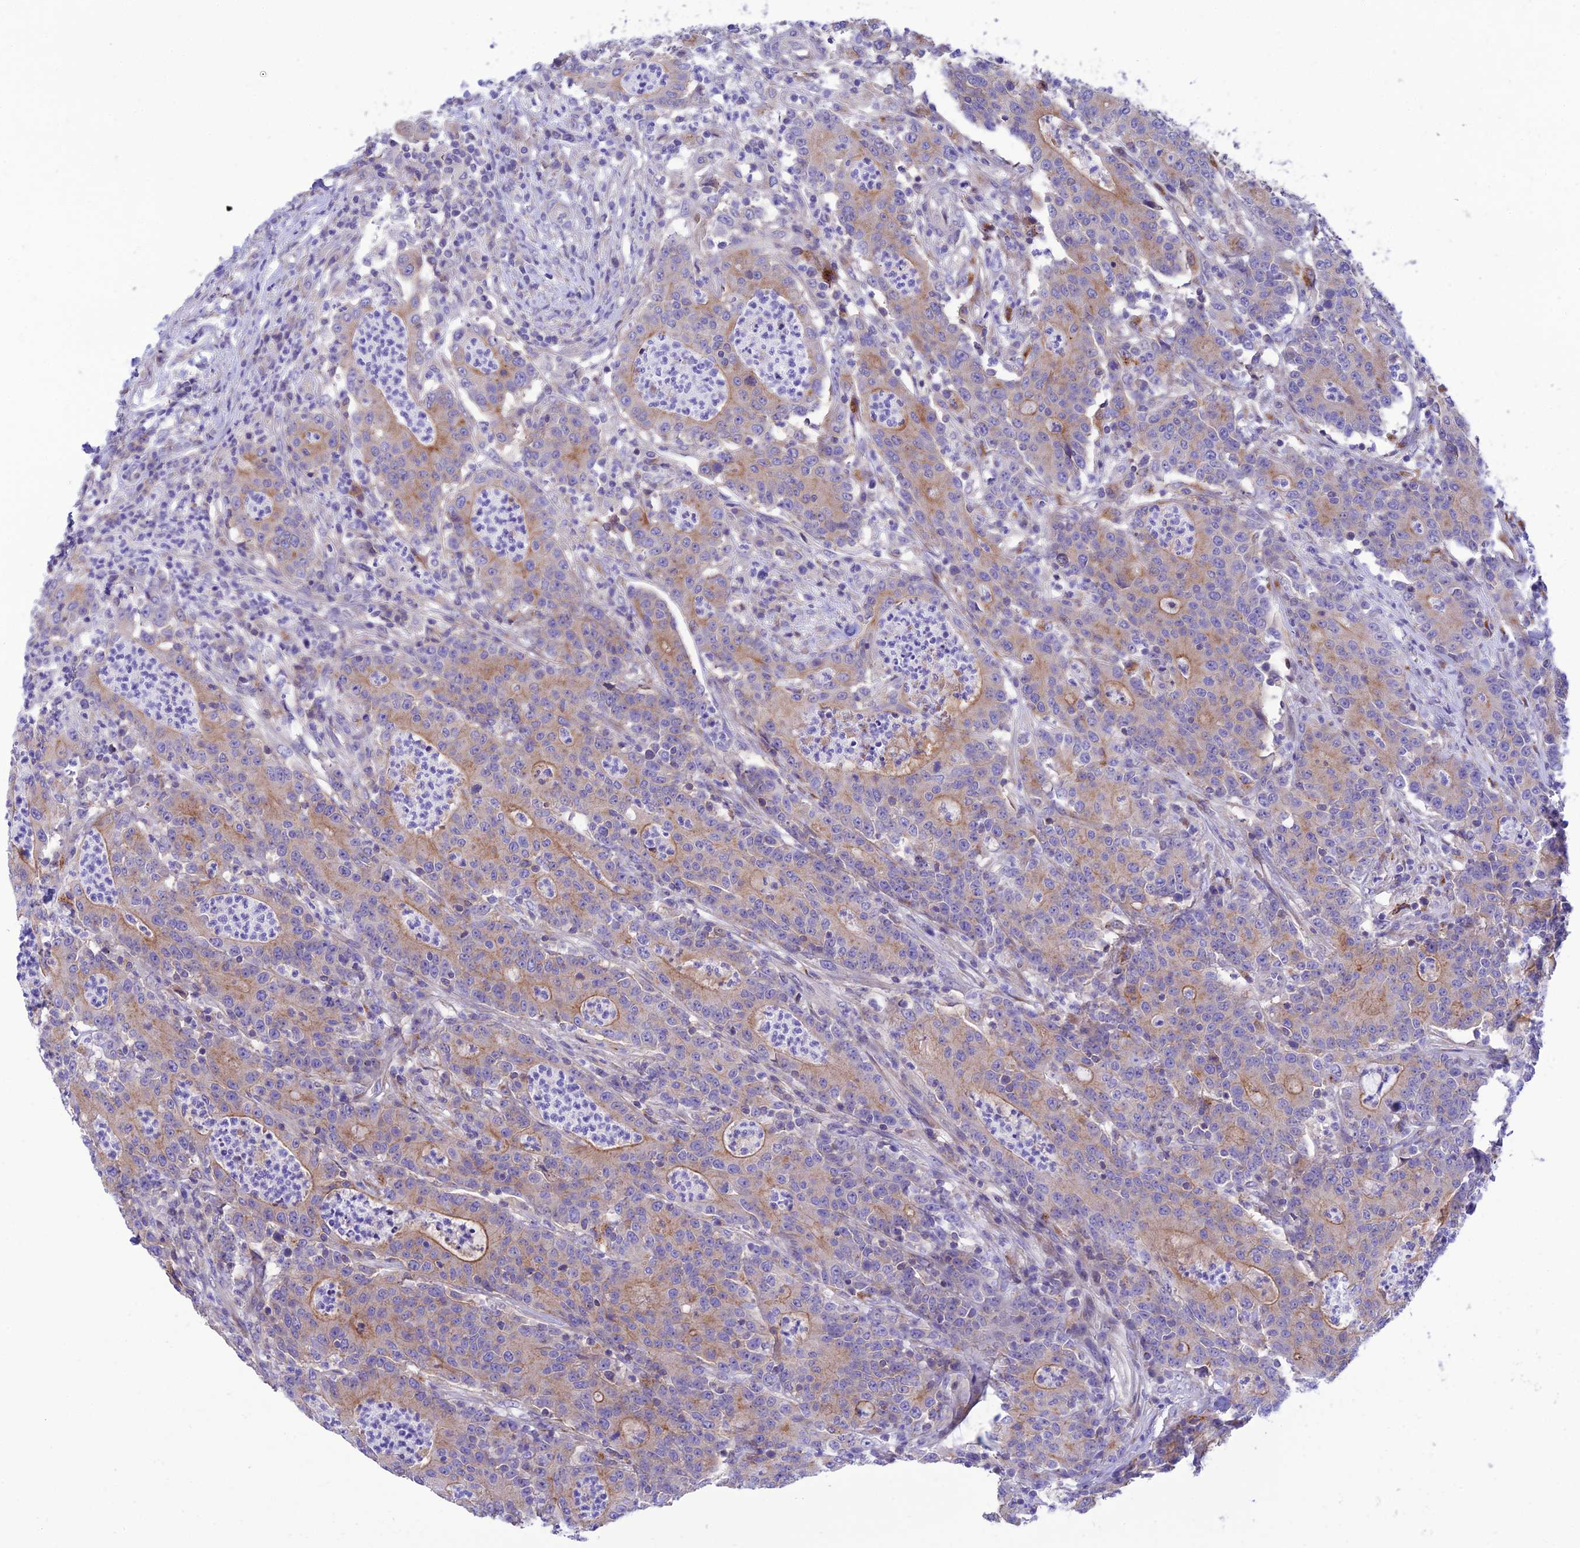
{"staining": {"intensity": "moderate", "quantity": "25%-75%", "location": "cytoplasmic/membranous"}, "tissue": "colorectal cancer", "cell_type": "Tumor cells", "image_type": "cancer", "snomed": [{"axis": "morphology", "description": "Adenocarcinoma, NOS"}, {"axis": "topography", "description": "Colon"}], "caption": "High-power microscopy captured an immunohistochemistry histopathology image of colorectal cancer (adenocarcinoma), revealing moderate cytoplasmic/membranous staining in approximately 25%-75% of tumor cells.", "gene": "CCDC157", "patient": {"sex": "male", "age": 83}}